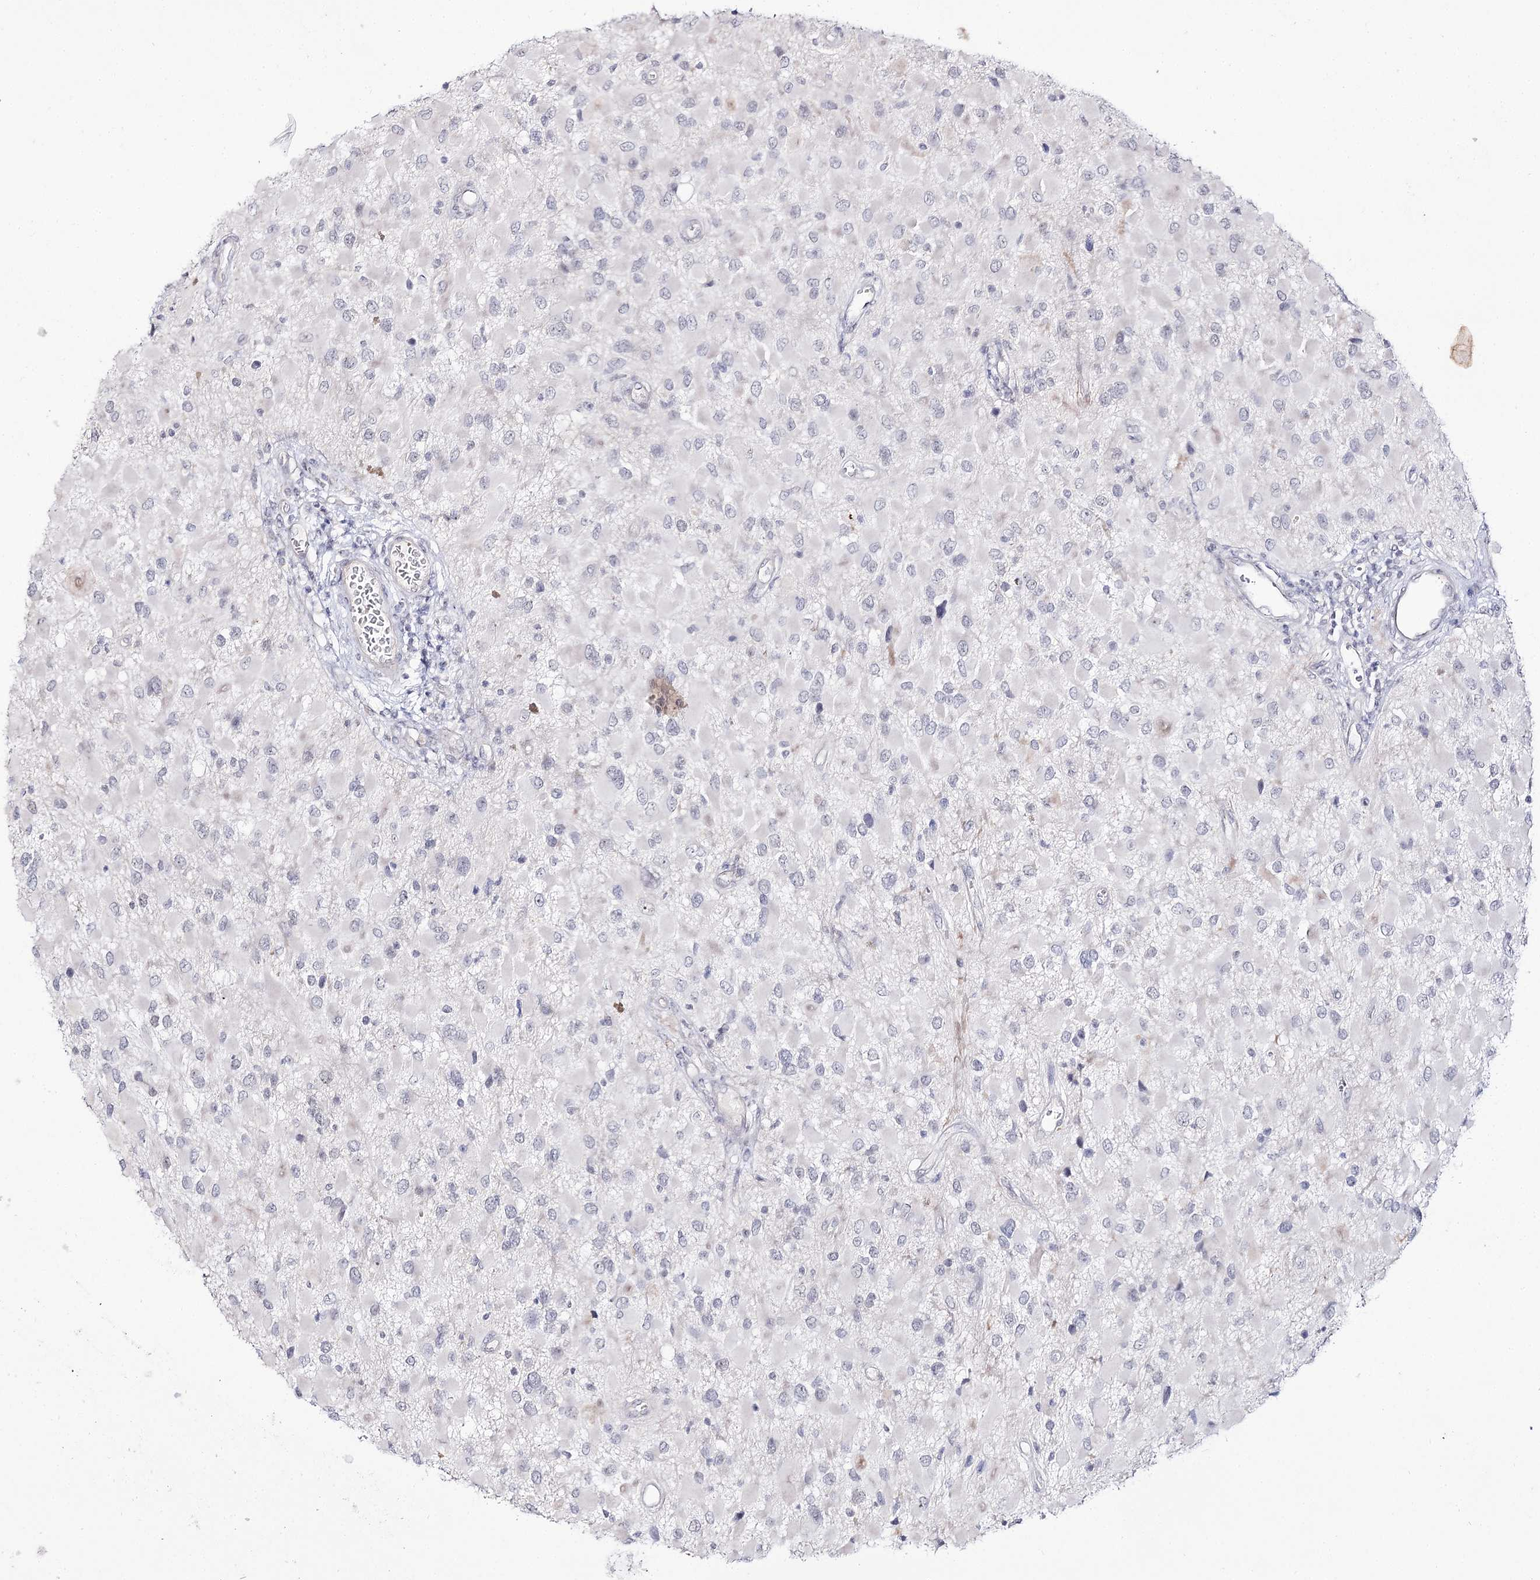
{"staining": {"intensity": "negative", "quantity": "none", "location": "none"}, "tissue": "glioma", "cell_type": "Tumor cells", "image_type": "cancer", "snomed": [{"axis": "morphology", "description": "Glioma, malignant, High grade"}, {"axis": "topography", "description": "Brain"}], "caption": "DAB immunohistochemical staining of human glioma reveals no significant expression in tumor cells.", "gene": "RRP9", "patient": {"sex": "male", "age": 53}}